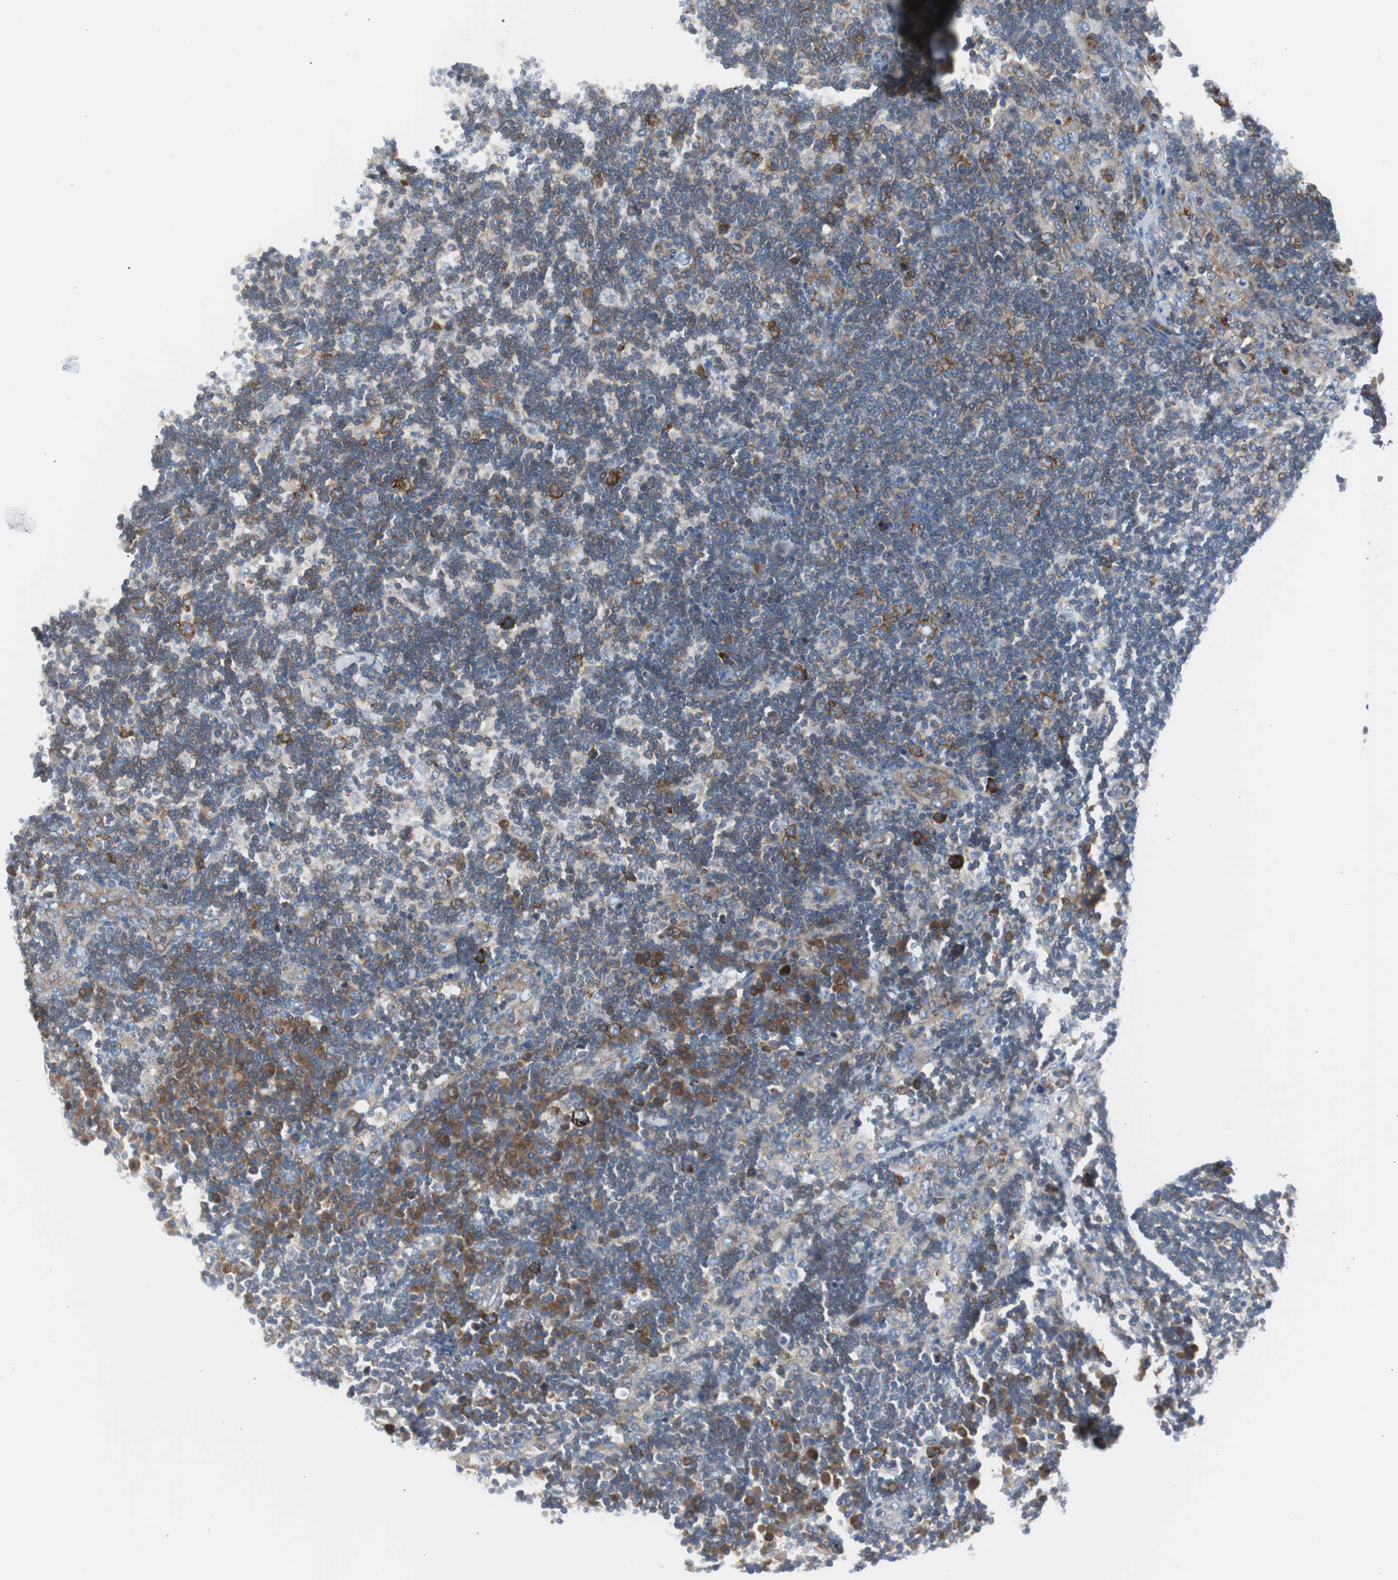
{"staining": {"intensity": "strong", "quantity": ">75%", "location": "cytoplasmic/membranous"}, "tissue": "lymph node", "cell_type": "Germinal center cells", "image_type": "normal", "snomed": [{"axis": "morphology", "description": "Normal tissue, NOS"}, {"axis": "morphology", "description": "Squamous cell carcinoma, metastatic, NOS"}, {"axis": "topography", "description": "Lymph node"}], "caption": "A photomicrograph of human lymph node stained for a protein reveals strong cytoplasmic/membranous brown staining in germinal center cells.", "gene": "RPS12", "patient": {"sex": "female", "age": 53}}